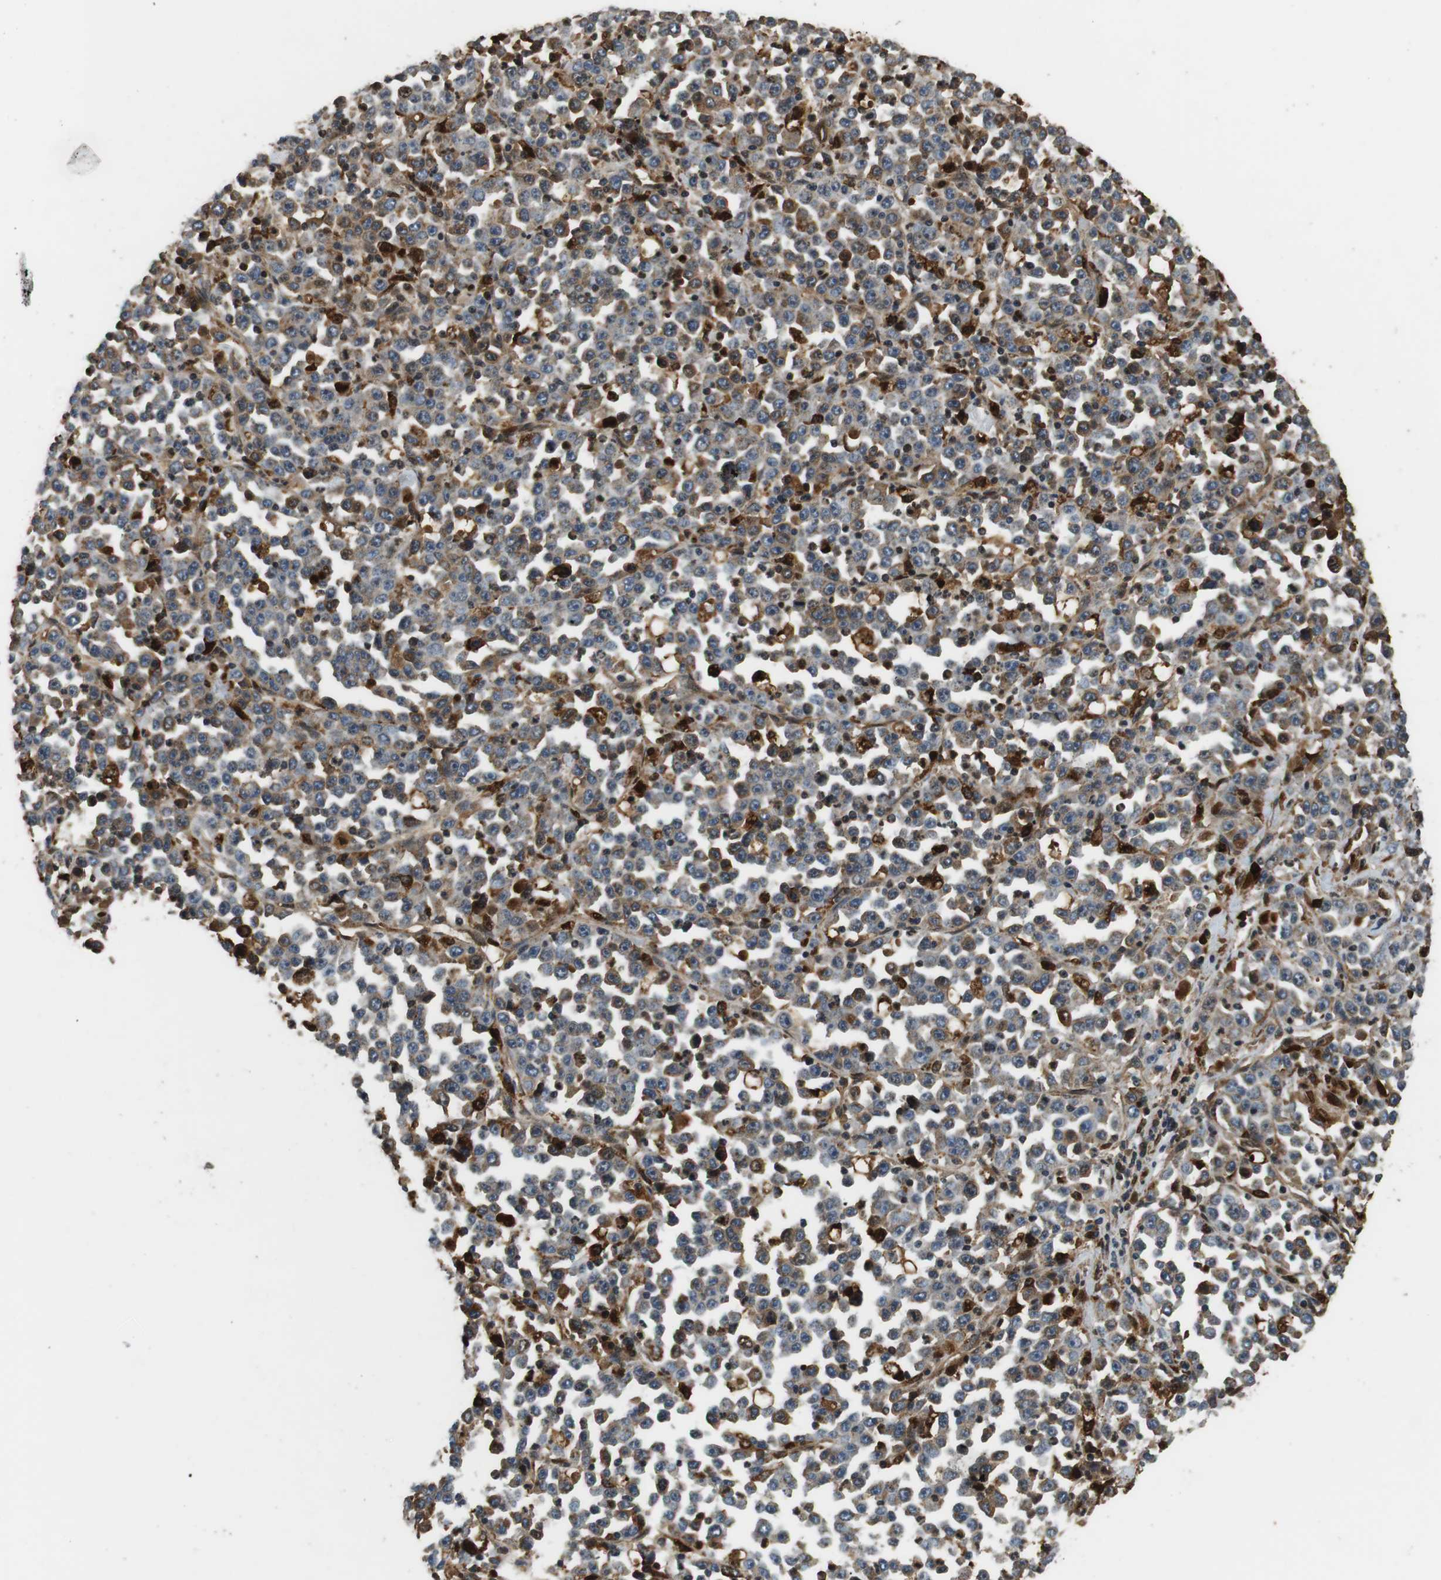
{"staining": {"intensity": "moderate", "quantity": "25%-75%", "location": "cytoplasmic/membranous"}, "tissue": "stomach cancer", "cell_type": "Tumor cells", "image_type": "cancer", "snomed": [{"axis": "morphology", "description": "Normal tissue, NOS"}, {"axis": "morphology", "description": "Adenocarcinoma, NOS"}, {"axis": "topography", "description": "Stomach, upper"}, {"axis": "topography", "description": "Stomach"}], "caption": "Immunohistochemistry (IHC) photomicrograph of human stomach cancer (adenocarcinoma) stained for a protein (brown), which shows medium levels of moderate cytoplasmic/membranous positivity in about 25%-75% of tumor cells.", "gene": "TXNRD1", "patient": {"sex": "male", "age": 59}}